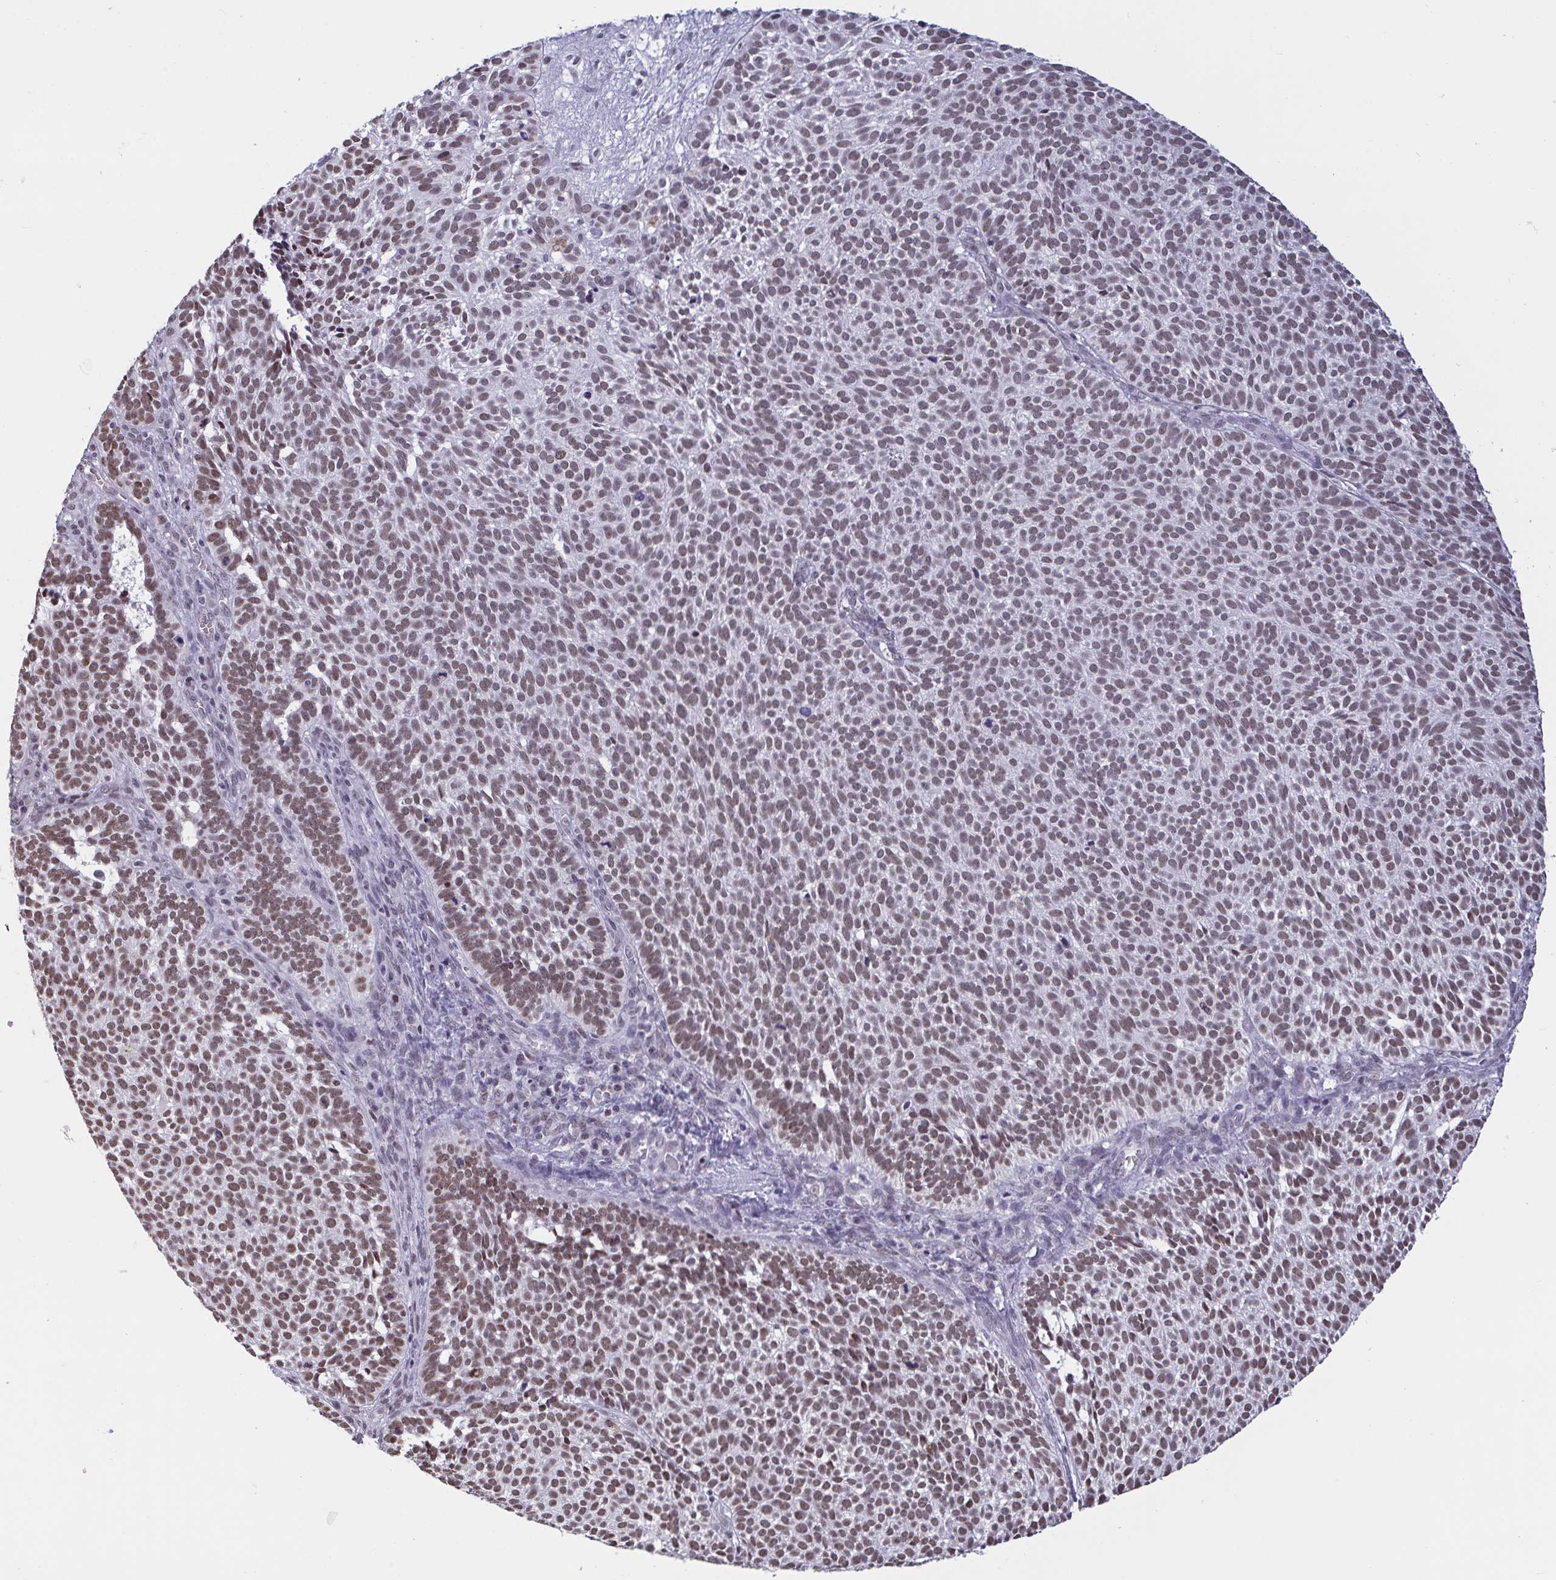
{"staining": {"intensity": "moderate", "quantity": ">75%", "location": "nuclear"}, "tissue": "skin cancer", "cell_type": "Tumor cells", "image_type": "cancer", "snomed": [{"axis": "morphology", "description": "Basal cell carcinoma"}, {"axis": "topography", "description": "Skin"}], "caption": "Immunohistochemistry (IHC) of skin basal cell carcinoma reveals medium levels of moderate nuclear staining in about >75% of tumor cells.", "gene": "CBFA2T2", "patient": {"sex": "male", "age": 63}}